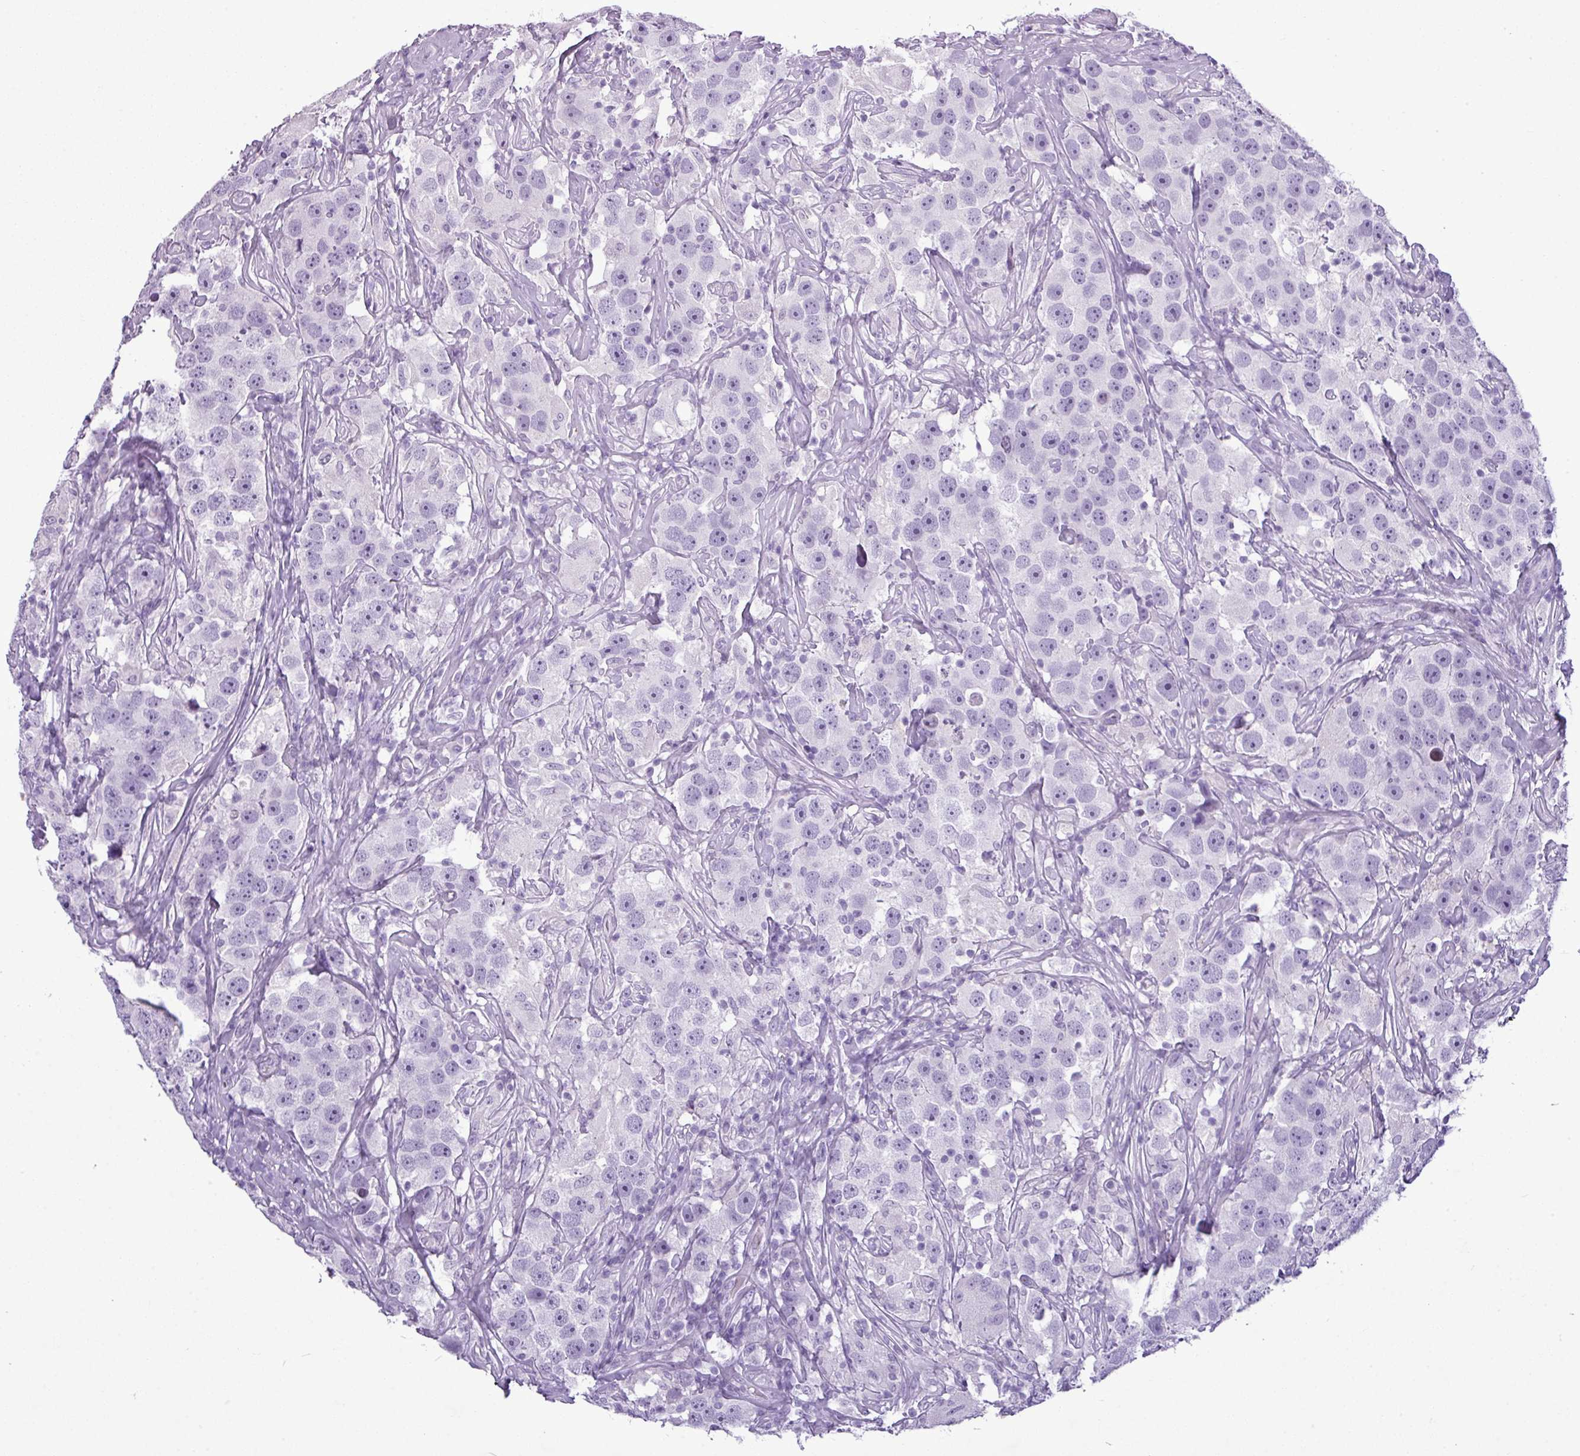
{"staining": {"intensity": "negative", "quantity": "none", "location": "none"}, "tissue": "testis cancer", "cell_type": "Tumor cells", "image_type": "cancer", "snomed": [{"axis": "morphology", "description": "Seminoma, NOS"}, {"axis": "topography", "description": "Testis"}], "caption": "There is no significant staining in tumor cells of testis cancer (seminoma).", "gene": "TMEM91", "patient": {"sex": "male", "age": 49}}